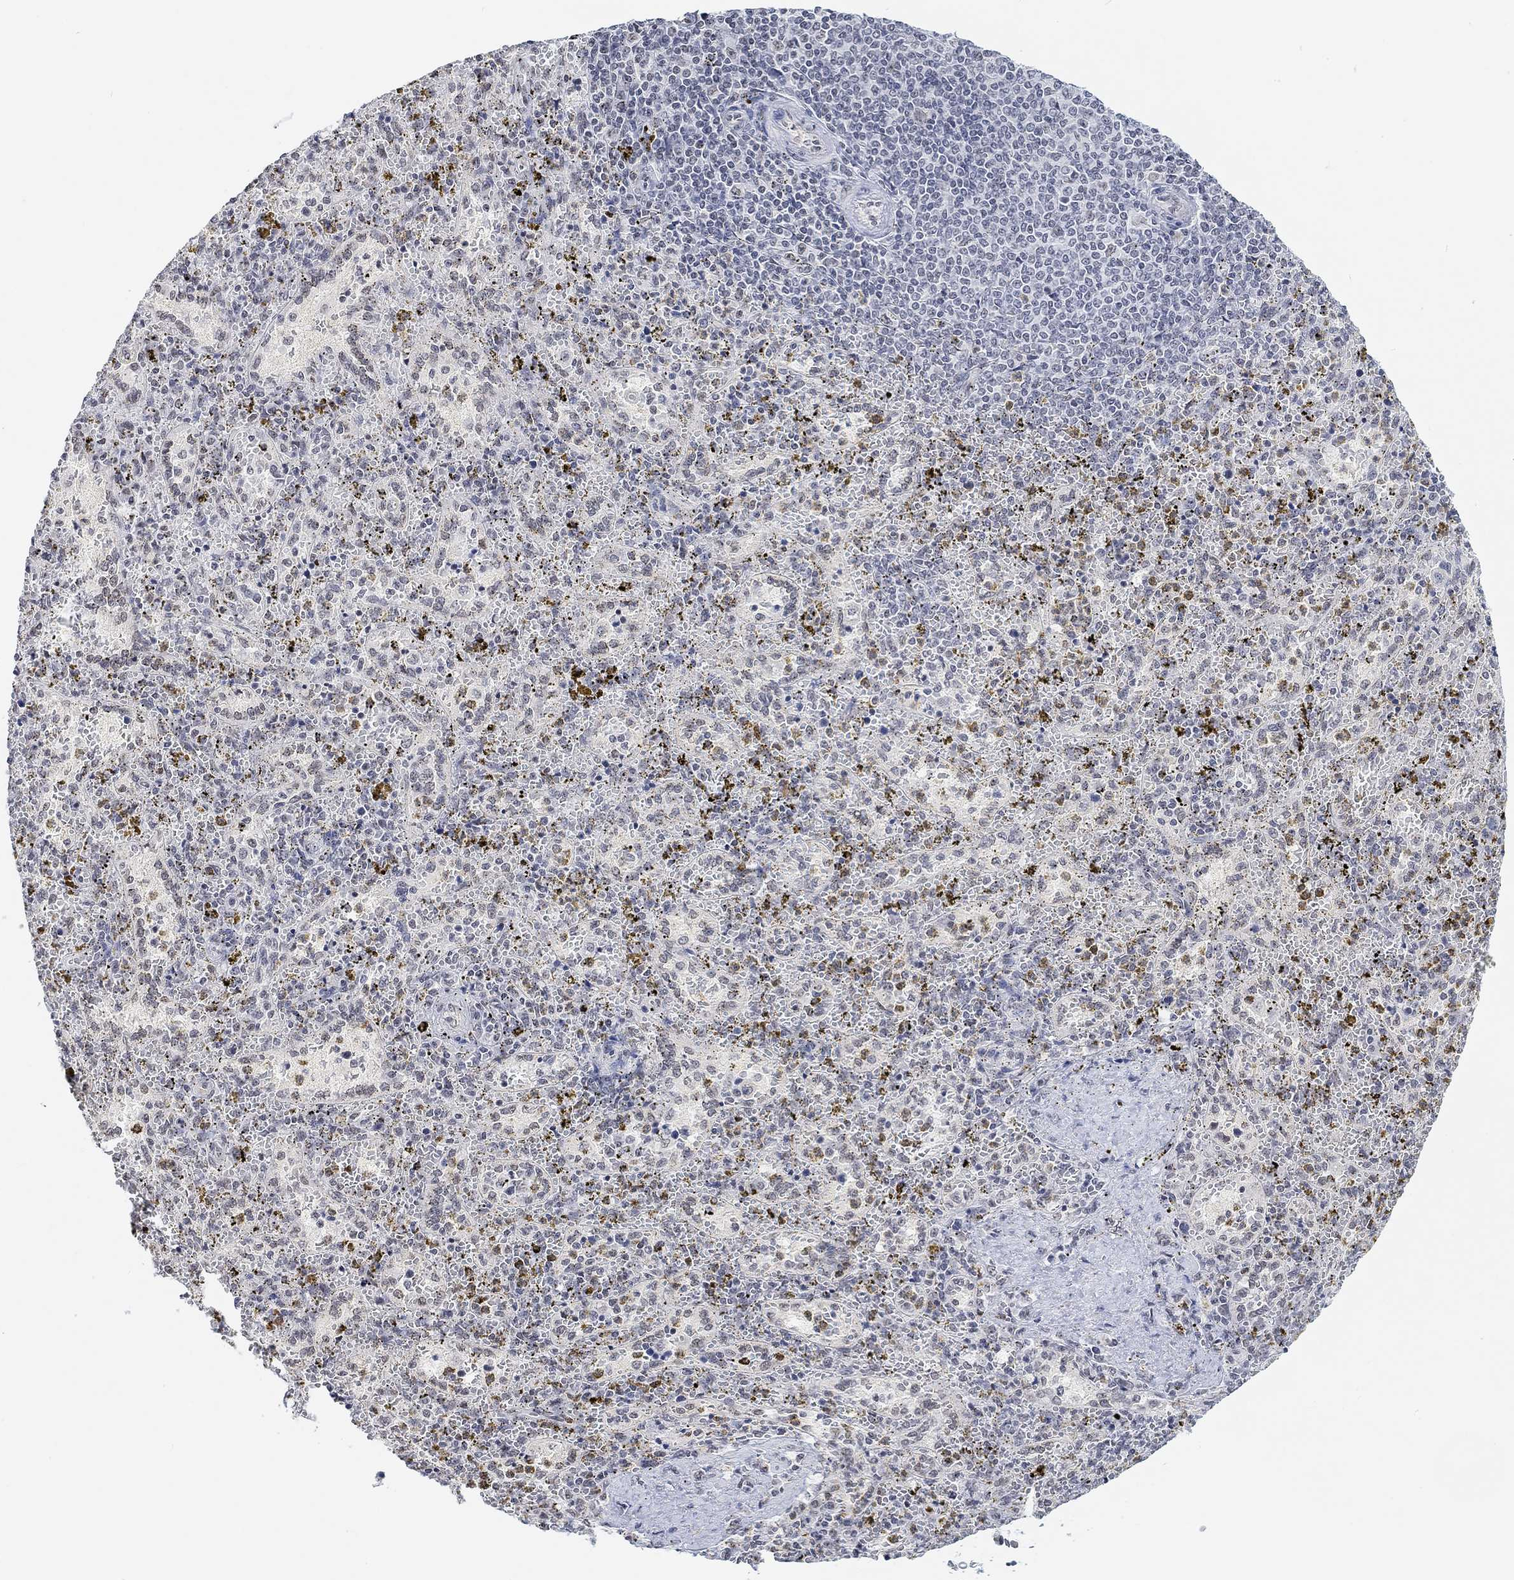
{"staining": {"intensity": "negative", "quantity": "none", "location": "none"}, "tissue": "spleen", "cell_type": "Cells in red pulp", "image_type": "normal", "snomed": [{"axis": "morphology", "description": "Normal tissue, NOS"}, {"axis": "topography", "description": "Spleen"}], "caption": "Immunohistochemistry (IHC) of unremarkable spleen displays no positivity in cells in red pulp. Brightfield microscopy of immunohistochemistry (IHC) stained with DAB (3,3'-diaminobenzidine) (brown) and hematoxylin (blue), captured at high magnification.", "gene": "PURG", "patient": {"sex": "female", "age": 50}}